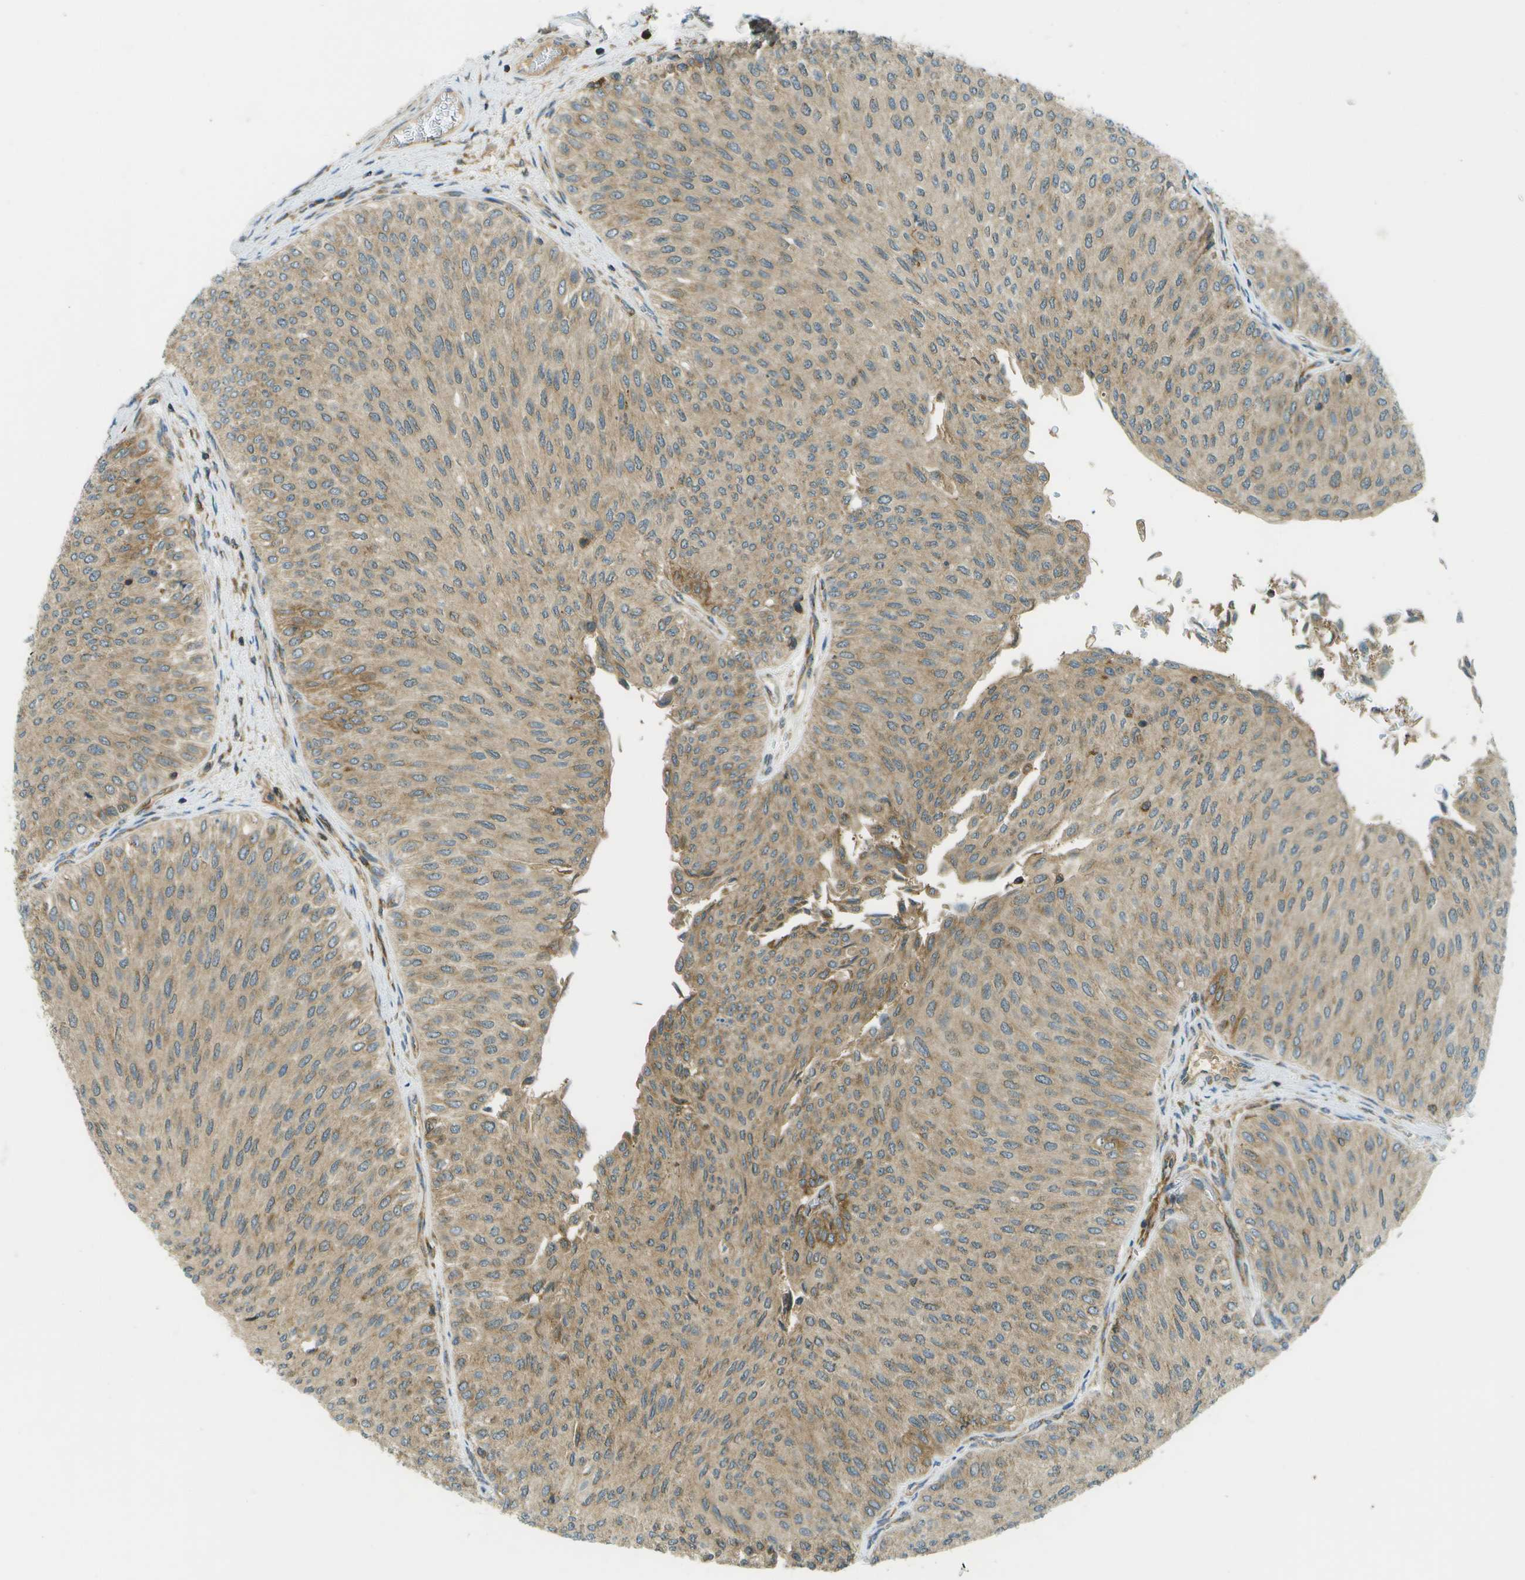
{"staining": {"intensity": "weak", "quantity": ">75%", "location": "cytoplasmic/membranous"}, "tissue": "urothelial cancer", "cell_type": "Tumor cells", "image_type": "cancer", "snomed": [{"axis": "morphology", "description": "Urothelial carcinoma, Low grade"}, {"axis": "topography", "description": "Urinary bladder"}], "caption": "Immunohistochemical staining of human urothelial cancer exhibits weak cytoplasmic/membranous protein staining in approximately >75% of tumor cells.", "gene": "TMTC1", "patient": {"sex": "male", "age": 78}}